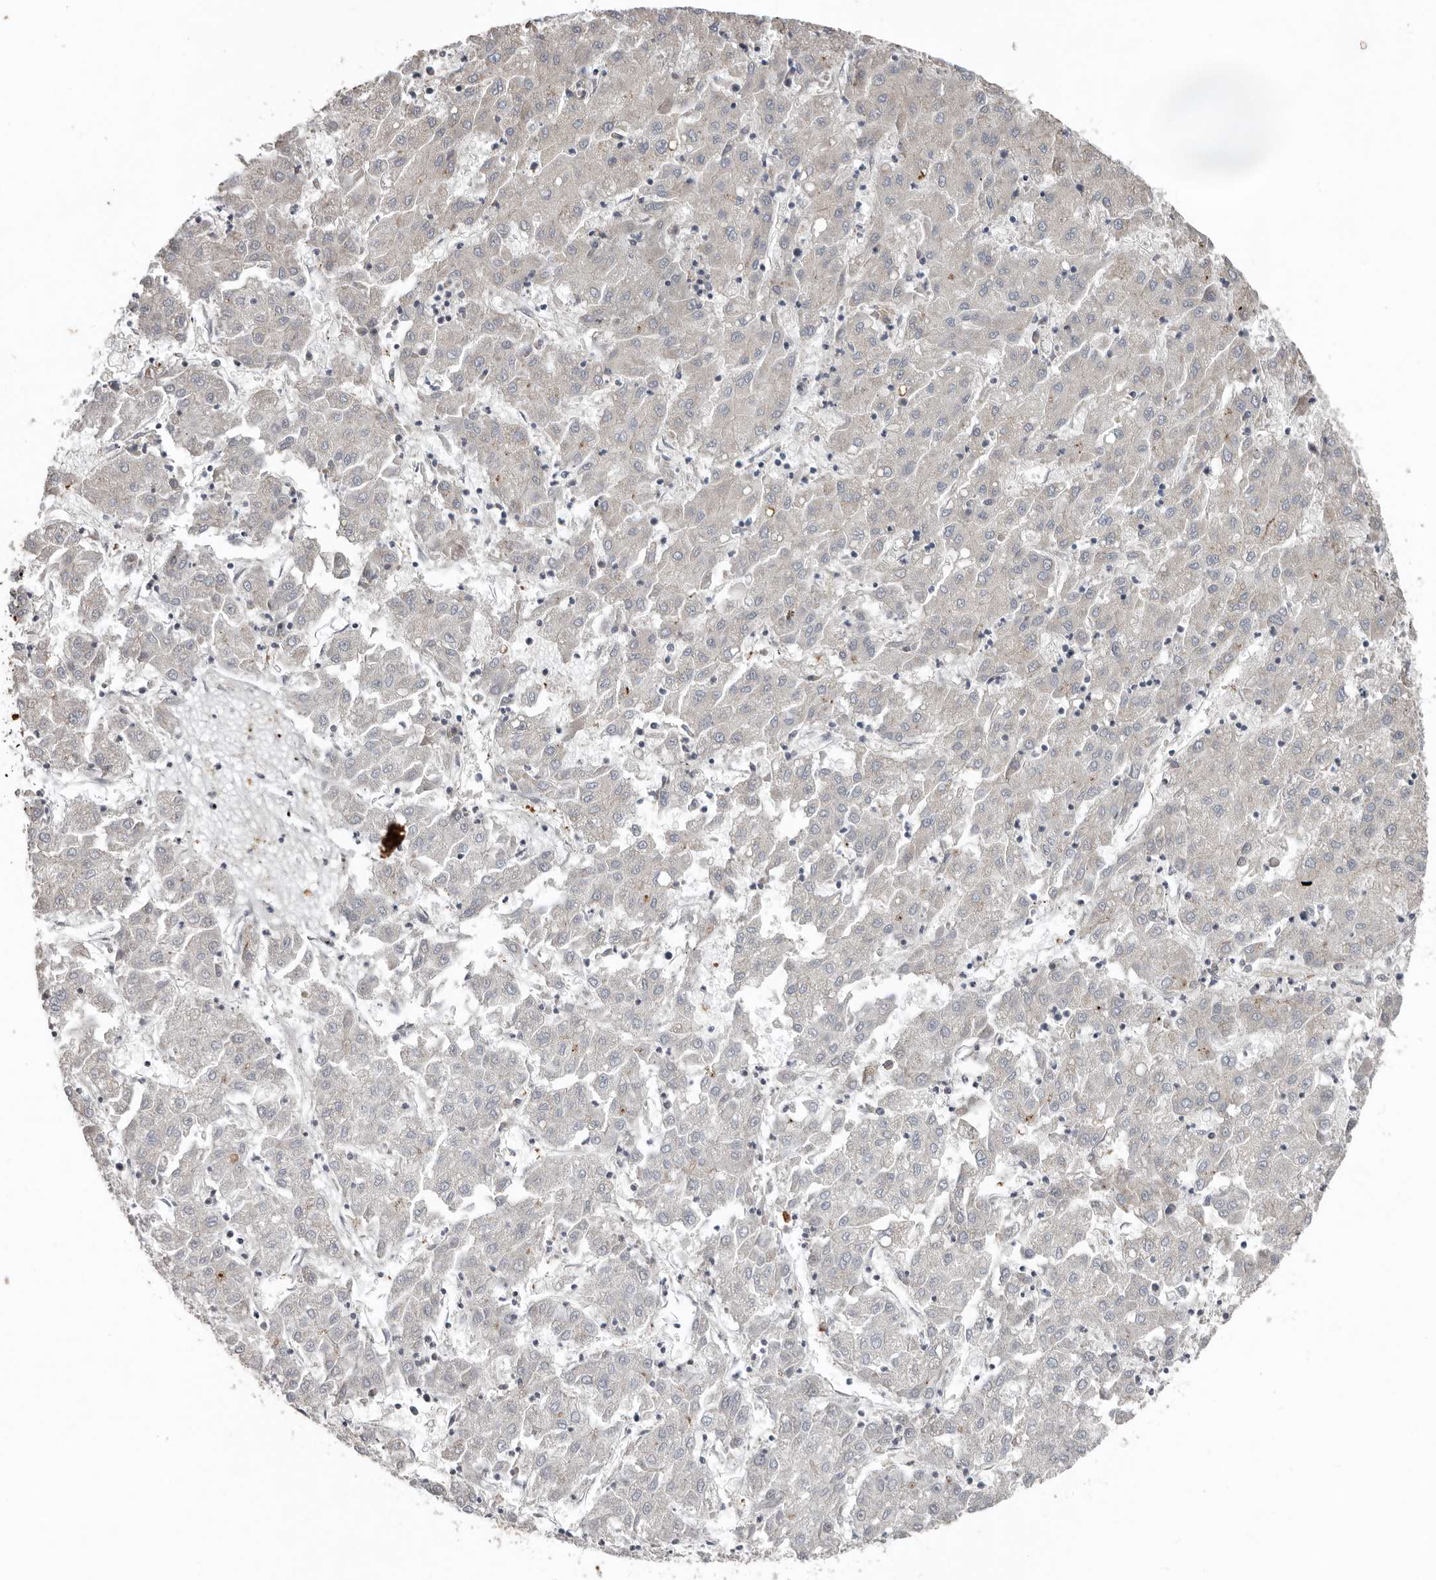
{"staining": {"intensity": "negative", "quantity": "none", "location": "none"}, "tissue": "liver cancer", "cell_type": "Tumor cells", "image_type": "cancer", "snomed": [{"axis": "morphology", "description": "Carcinoma, Hepatocellular, NOS"}, {"axis": "topography", "description": "Liver"}], "caption": "The immunohistochemistry image has no significant positivity in tumor cells of liver cancer tissue. The staining was performed using DAB to visualize the protein expression in brown, while the nuclei were stained in blue with hematoxylin (Magnification: 20x).", "gene": "LRGUK", "patient": {"sex": "male", "age": 72}}